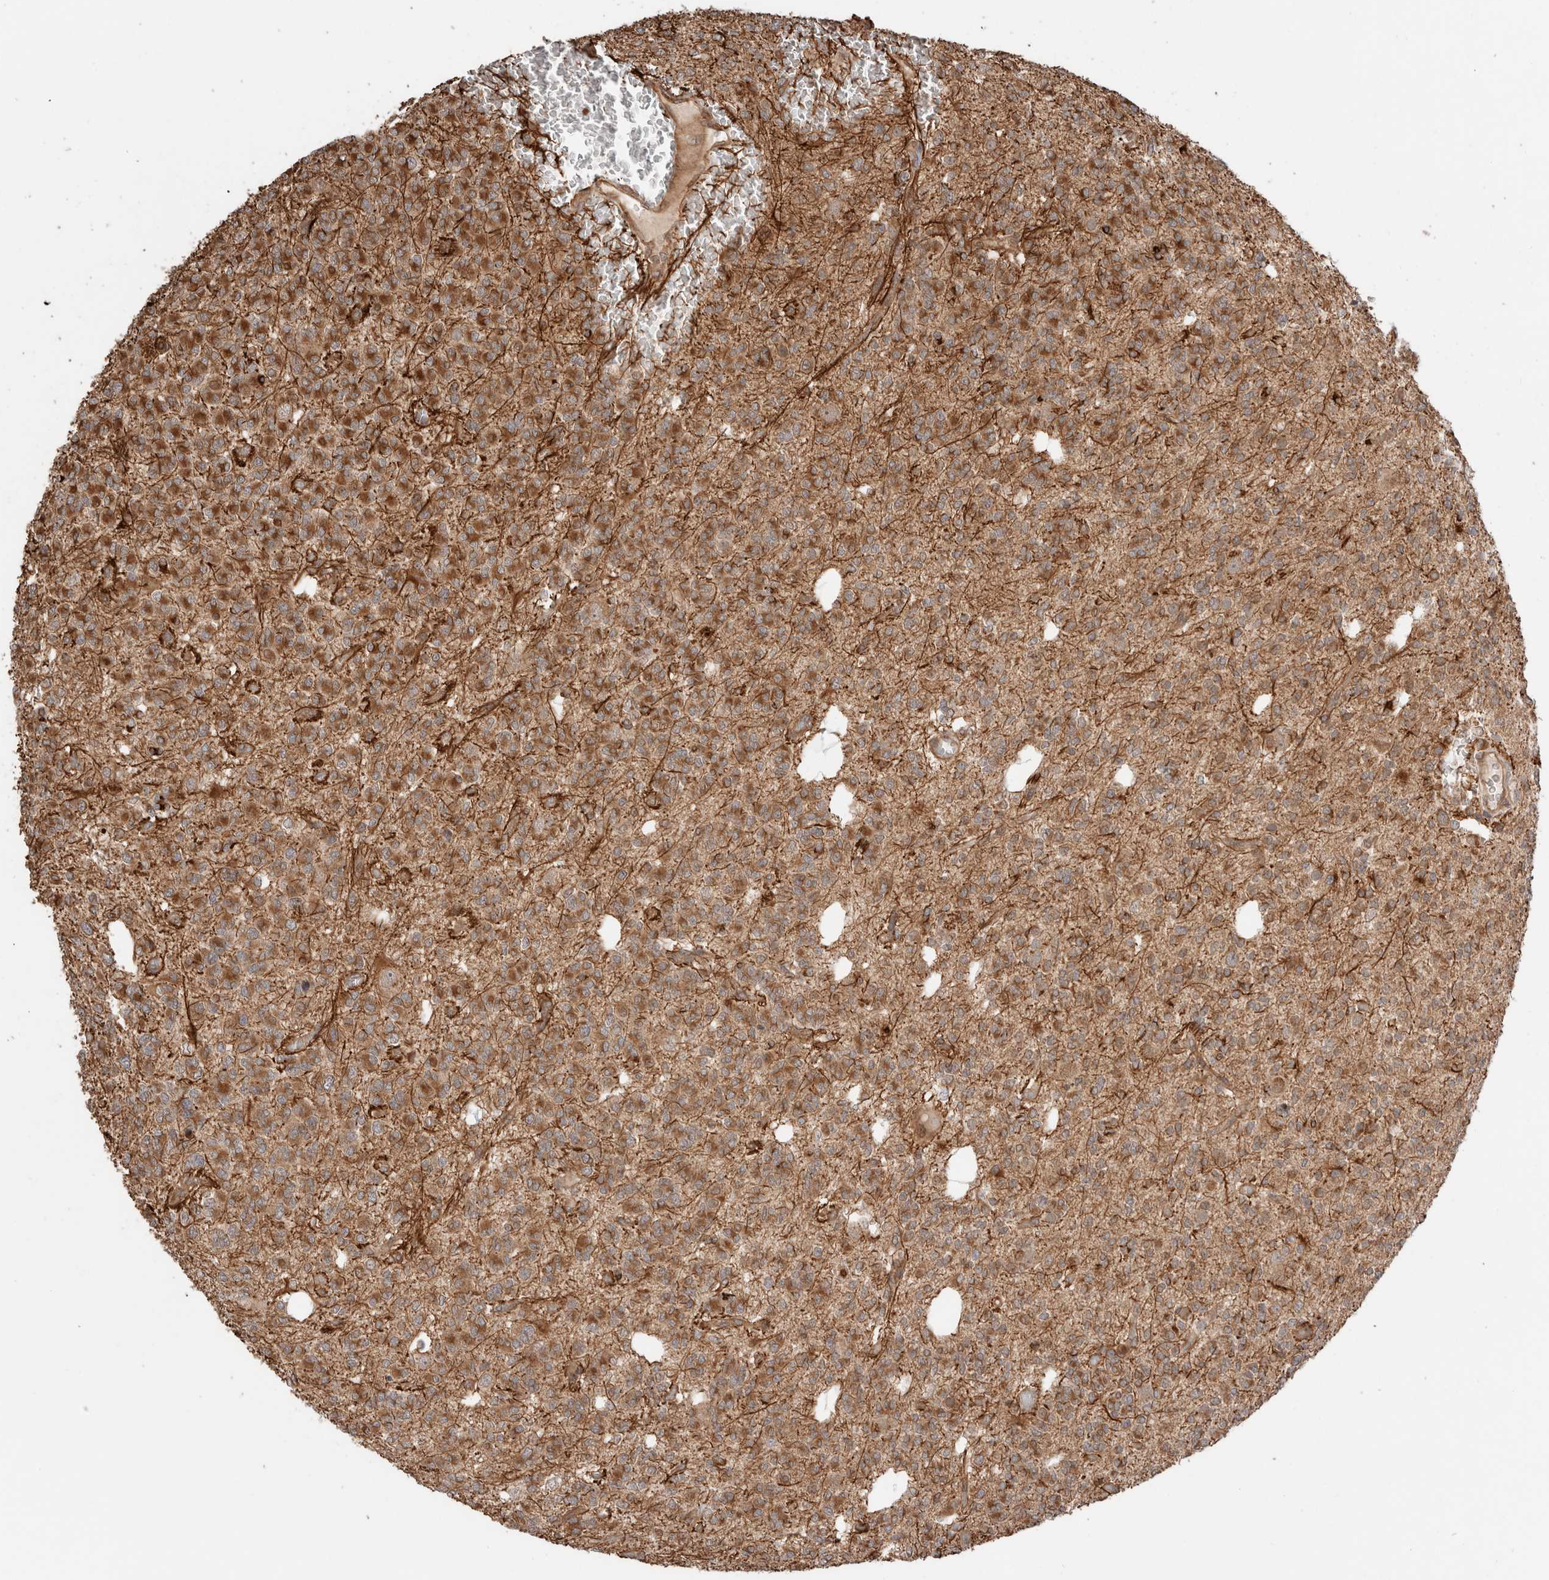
{"staining": {"intensity": "strong", "quantity": ">75%", "location": "cytoplasmic/membranous"}, "tissue": "glioma", "cell_type": "Tumor cells", "image_type": "cancer", "snomed": [{"axis": "morphology", "description": "Glioma, malignant, Low grade"}, {"axis": "topography", "description": "Brain"}], "caption": "High-power microscopy captured an immunohistochemistry micrograph of glioma, revealing strong cytoplasmic/membranous positivity in approximately >75% of tumor cells. The protein of interest is shown in brown color, while the nuclei are stained blue.", "gene": "ZNF649", "patient": {"sex": "male", "age": 38}}